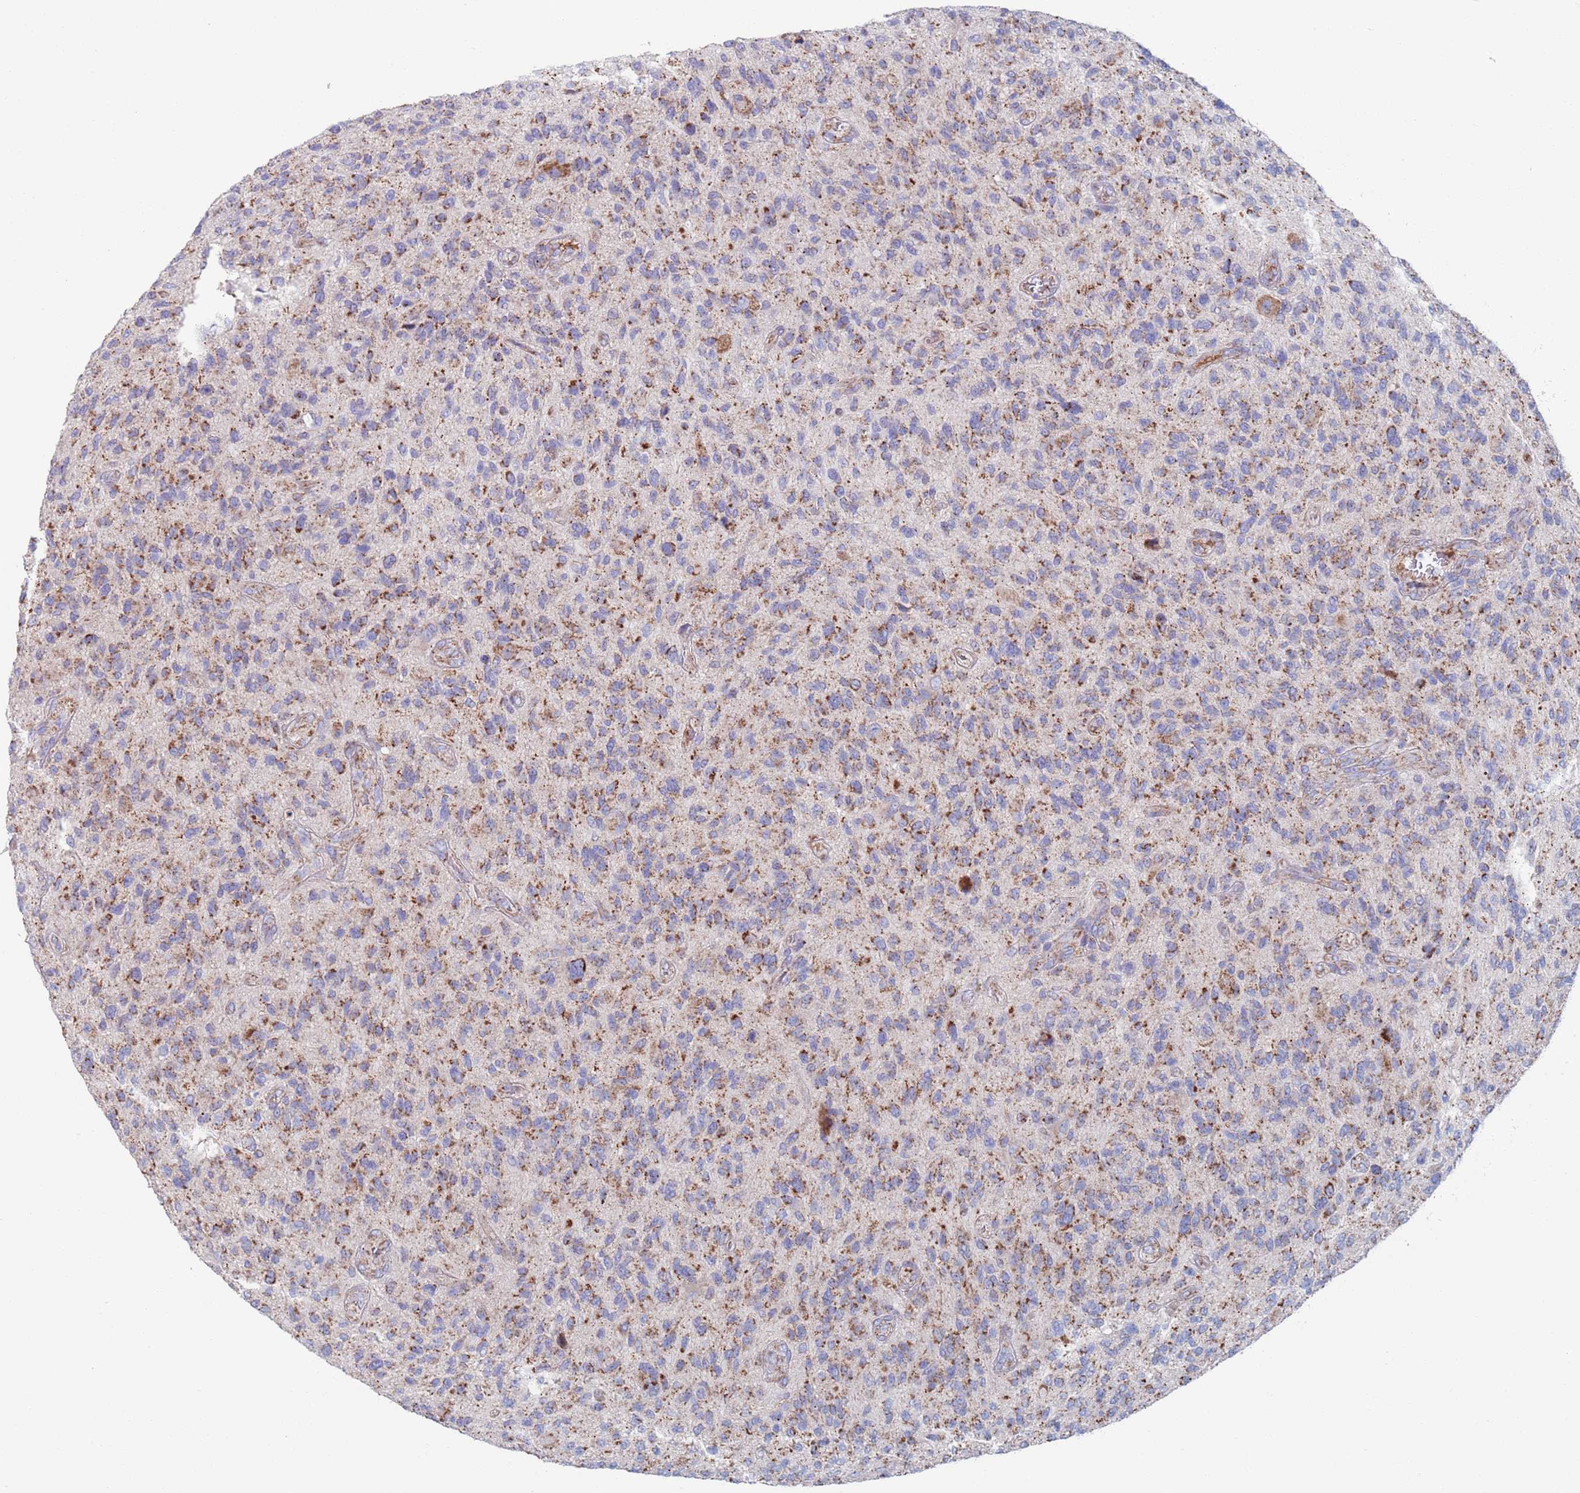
{"staining": {"intensity": "moderate", "quantity": "25%-75%", "location": "cytoplasmic/membranous"}, "tissue": "glioma", "cell_type": "Tumor cells", "image_type": "cancer", "snomed": [{"axis": "morphology", "description": "Glioma, malignant, High grade"}, {"axis": "topography", "description": "Brain"}], "caption": "IHC of human glioma demonstrates medium levels of moderate cytoplasmic/membranous staining in about 25%-75% of tumor cells. (DAB (3,3'-diaminobenzidine) IHC with brightfield microscopy, high magnification).", "gene": "MRPL22", "patient": {"sex": "male", "age": 47}}